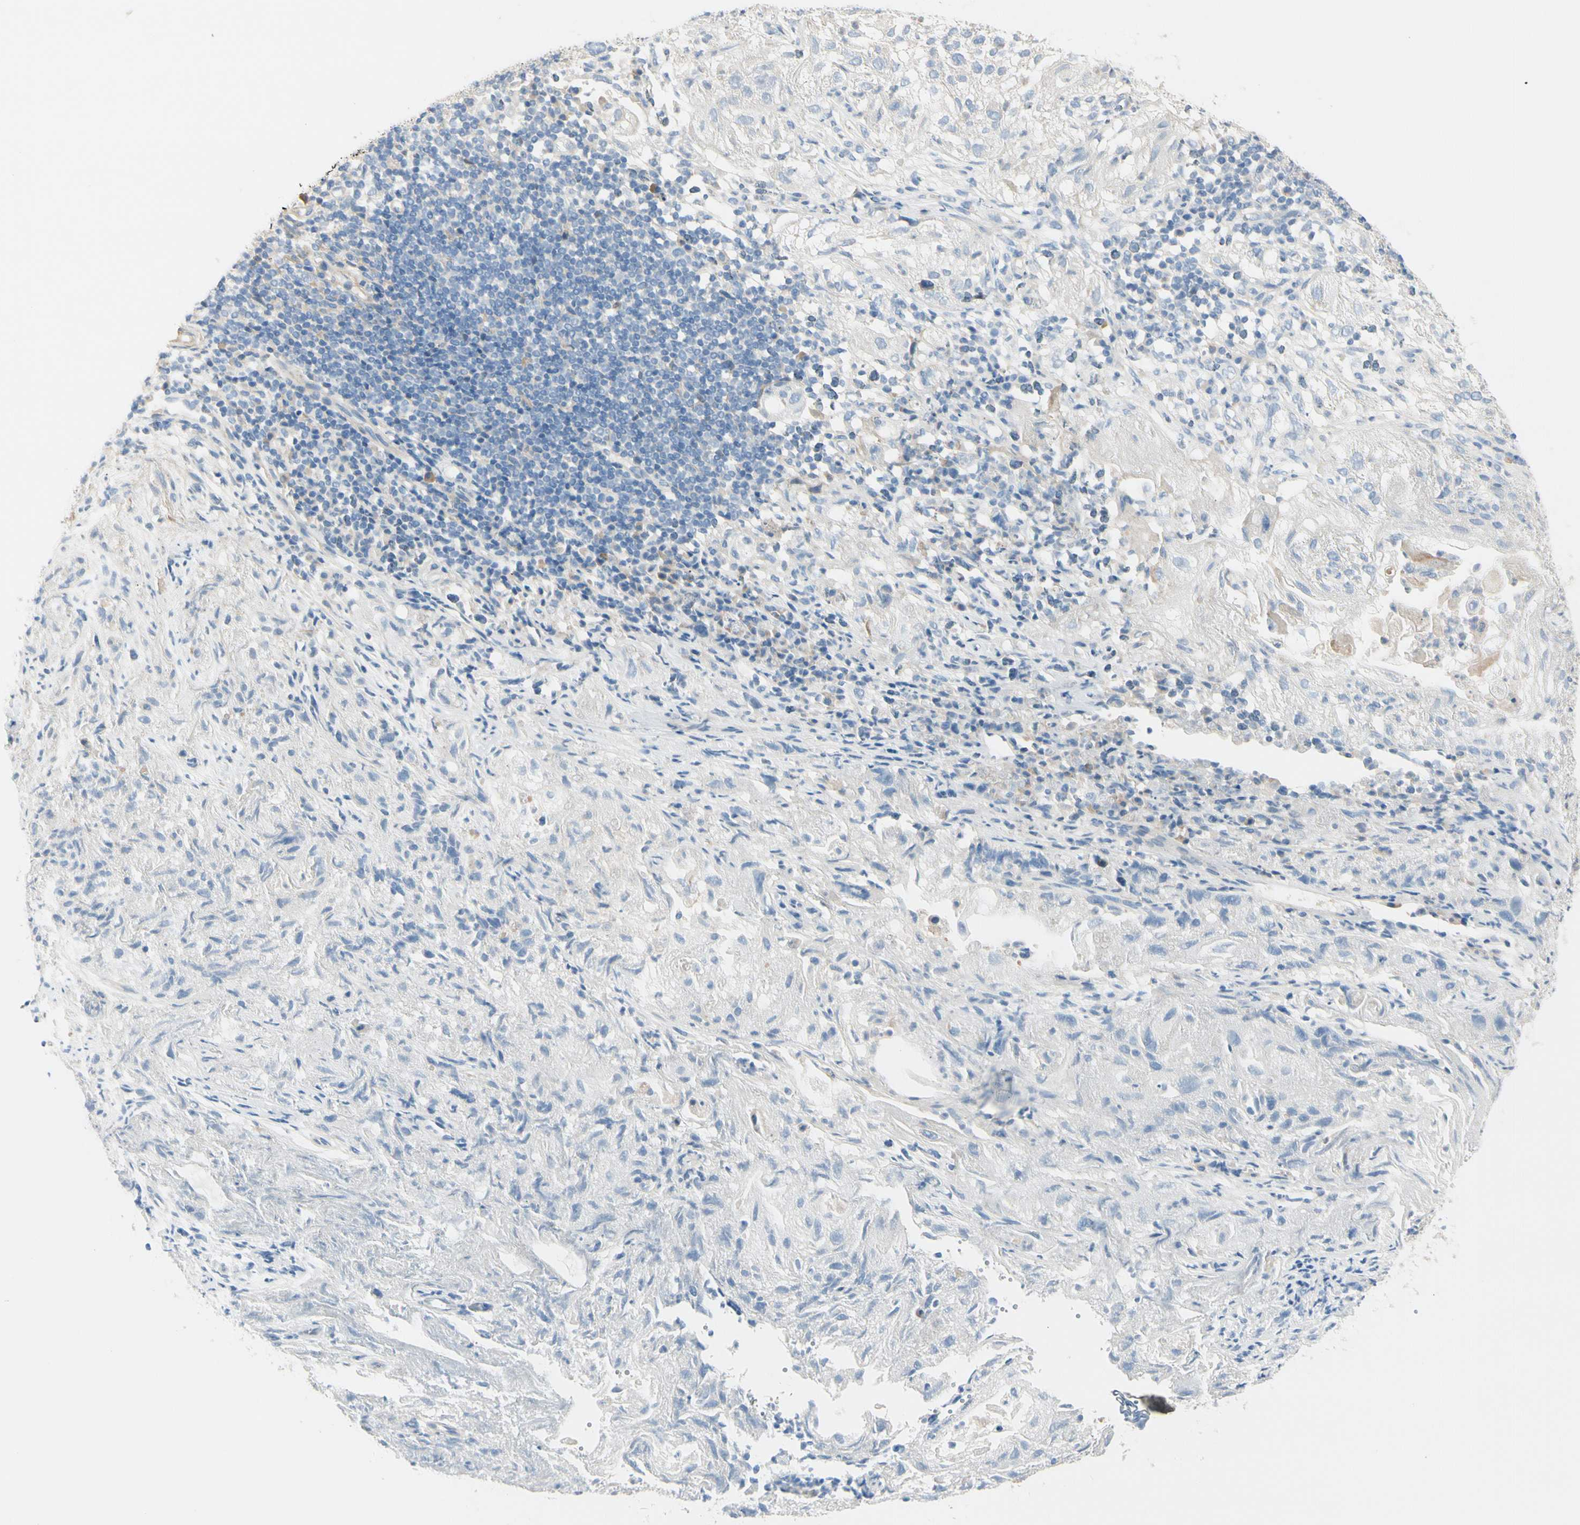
{"staining": {"intensity": "weak", "quantity": ">75%", "location": "cytoplasmic/membranous"}, "tissue": "lung cancer", "cell_type": "Tumor cells", "image_type": "cancer", "snomed": [{"axis": "morphology", "description": "Inflammation, NOS"}, {"axis": "morphology", "description": "Squamous cell carcinoma, NOS"}, {"axis": "topography", "description": "Lymph node"}, {"axis": "topography", "description": "Soft tissue"}, {"axis": "topography", "description": "Lung"}], "caption": "Protein expression by immunohistochemistry exhibits weak cytoplasmic/membranous positivity in approximately >75% of tumor cells in lung squamous cell carcinoma. Immunohistochemistry stains the protein in brown and the nuclei are stained blue.", "gene": "EPHA3", "patient": {"sex": "male", "age": 66}}